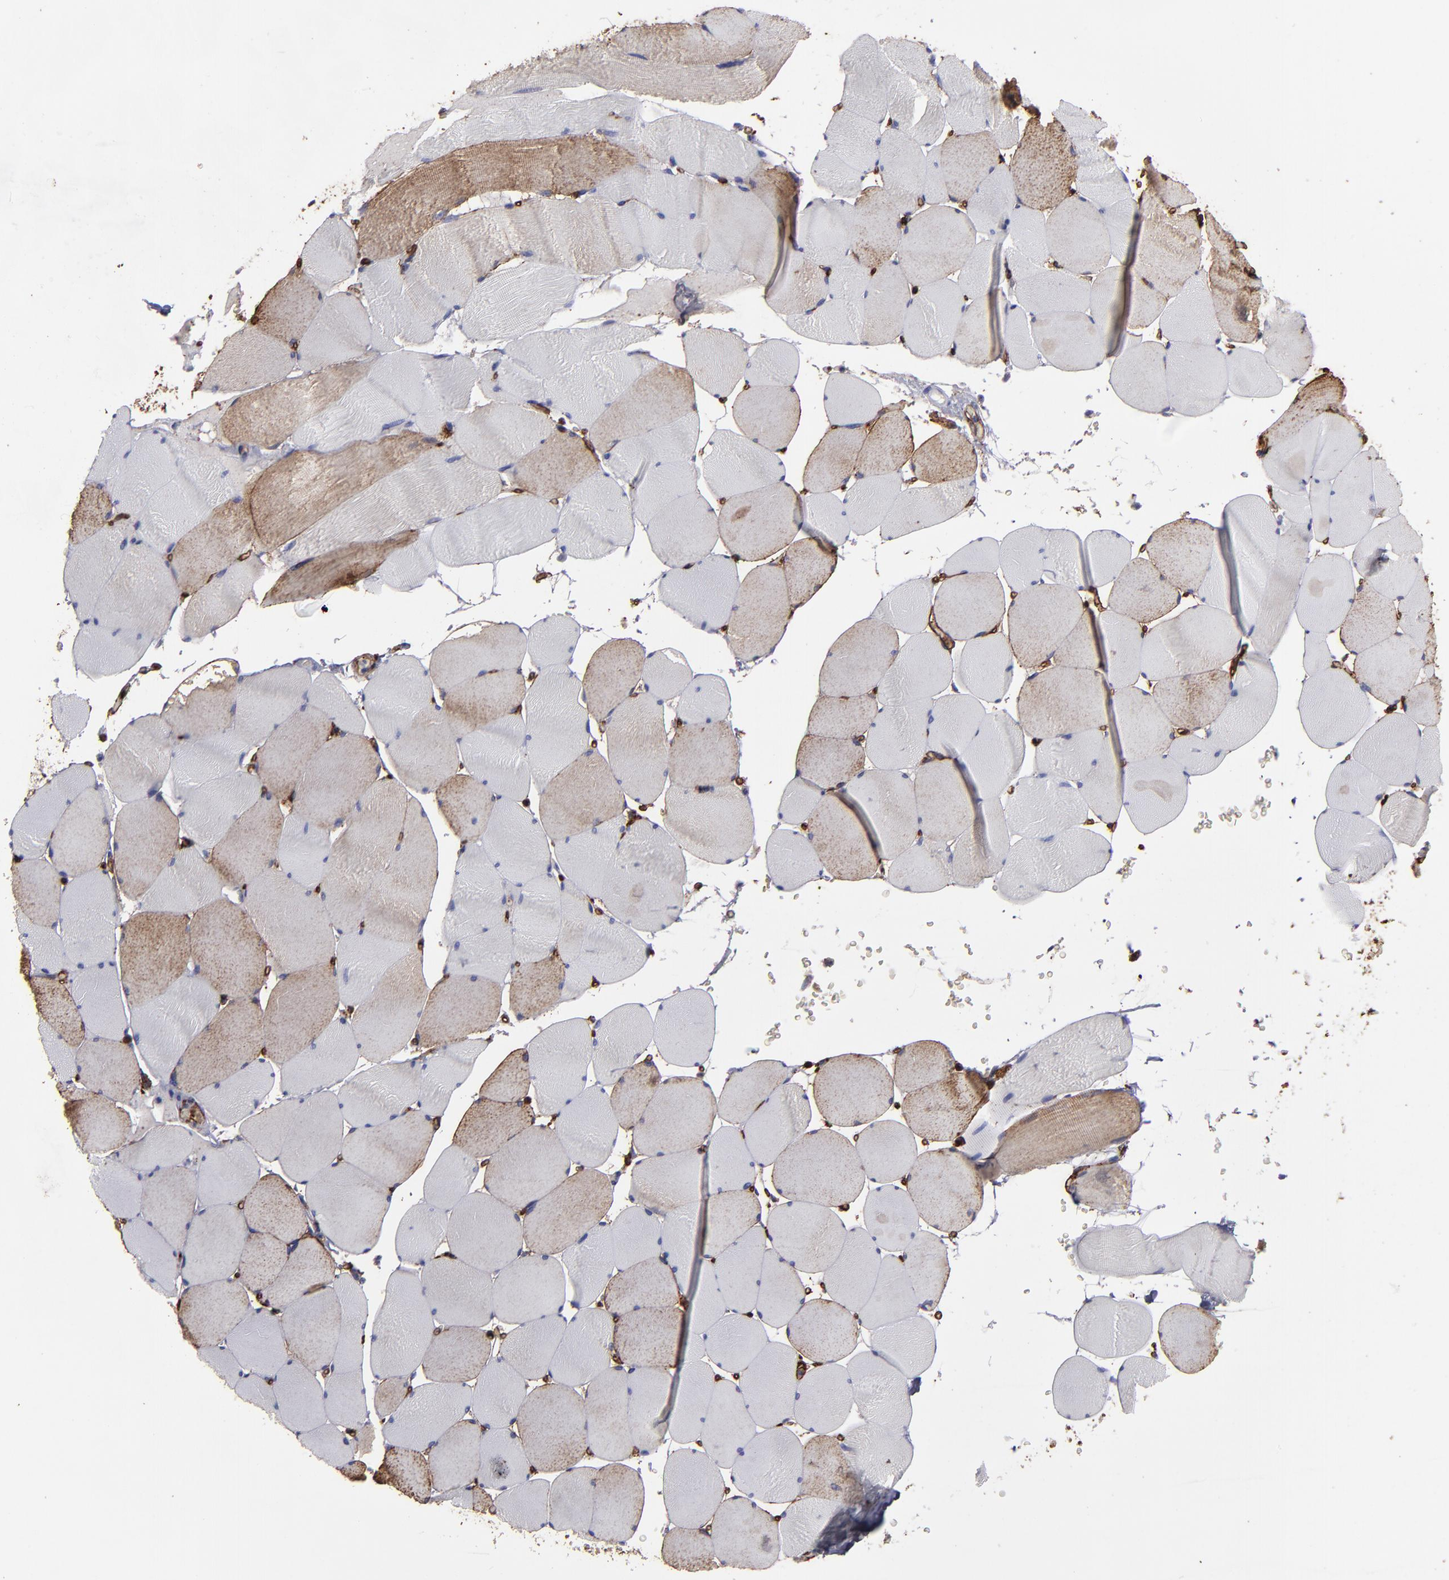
{"staining": {"intensity": "moderate", "quantity": "25%-75%", "location": "cytoplasmic/membranous"}, "tissue": "skeletal muscle", "cell_type": "Myocytes", "image_type": "normal", "snomed": [{"axis": "morphology", "description": "Normal tissue, NOS"}, {"axis": "topography", "description": "Skeletal muscle"}], "caption": "Immunohistochemical staining of benign human skeletal muscle reveals 25%-75% levels of moderate cytoplasmic/membranous protein staining in approximately 25%-75% of myocytes.", "gene": "CD36", "patient": {"sex": "male", "age": 62}}